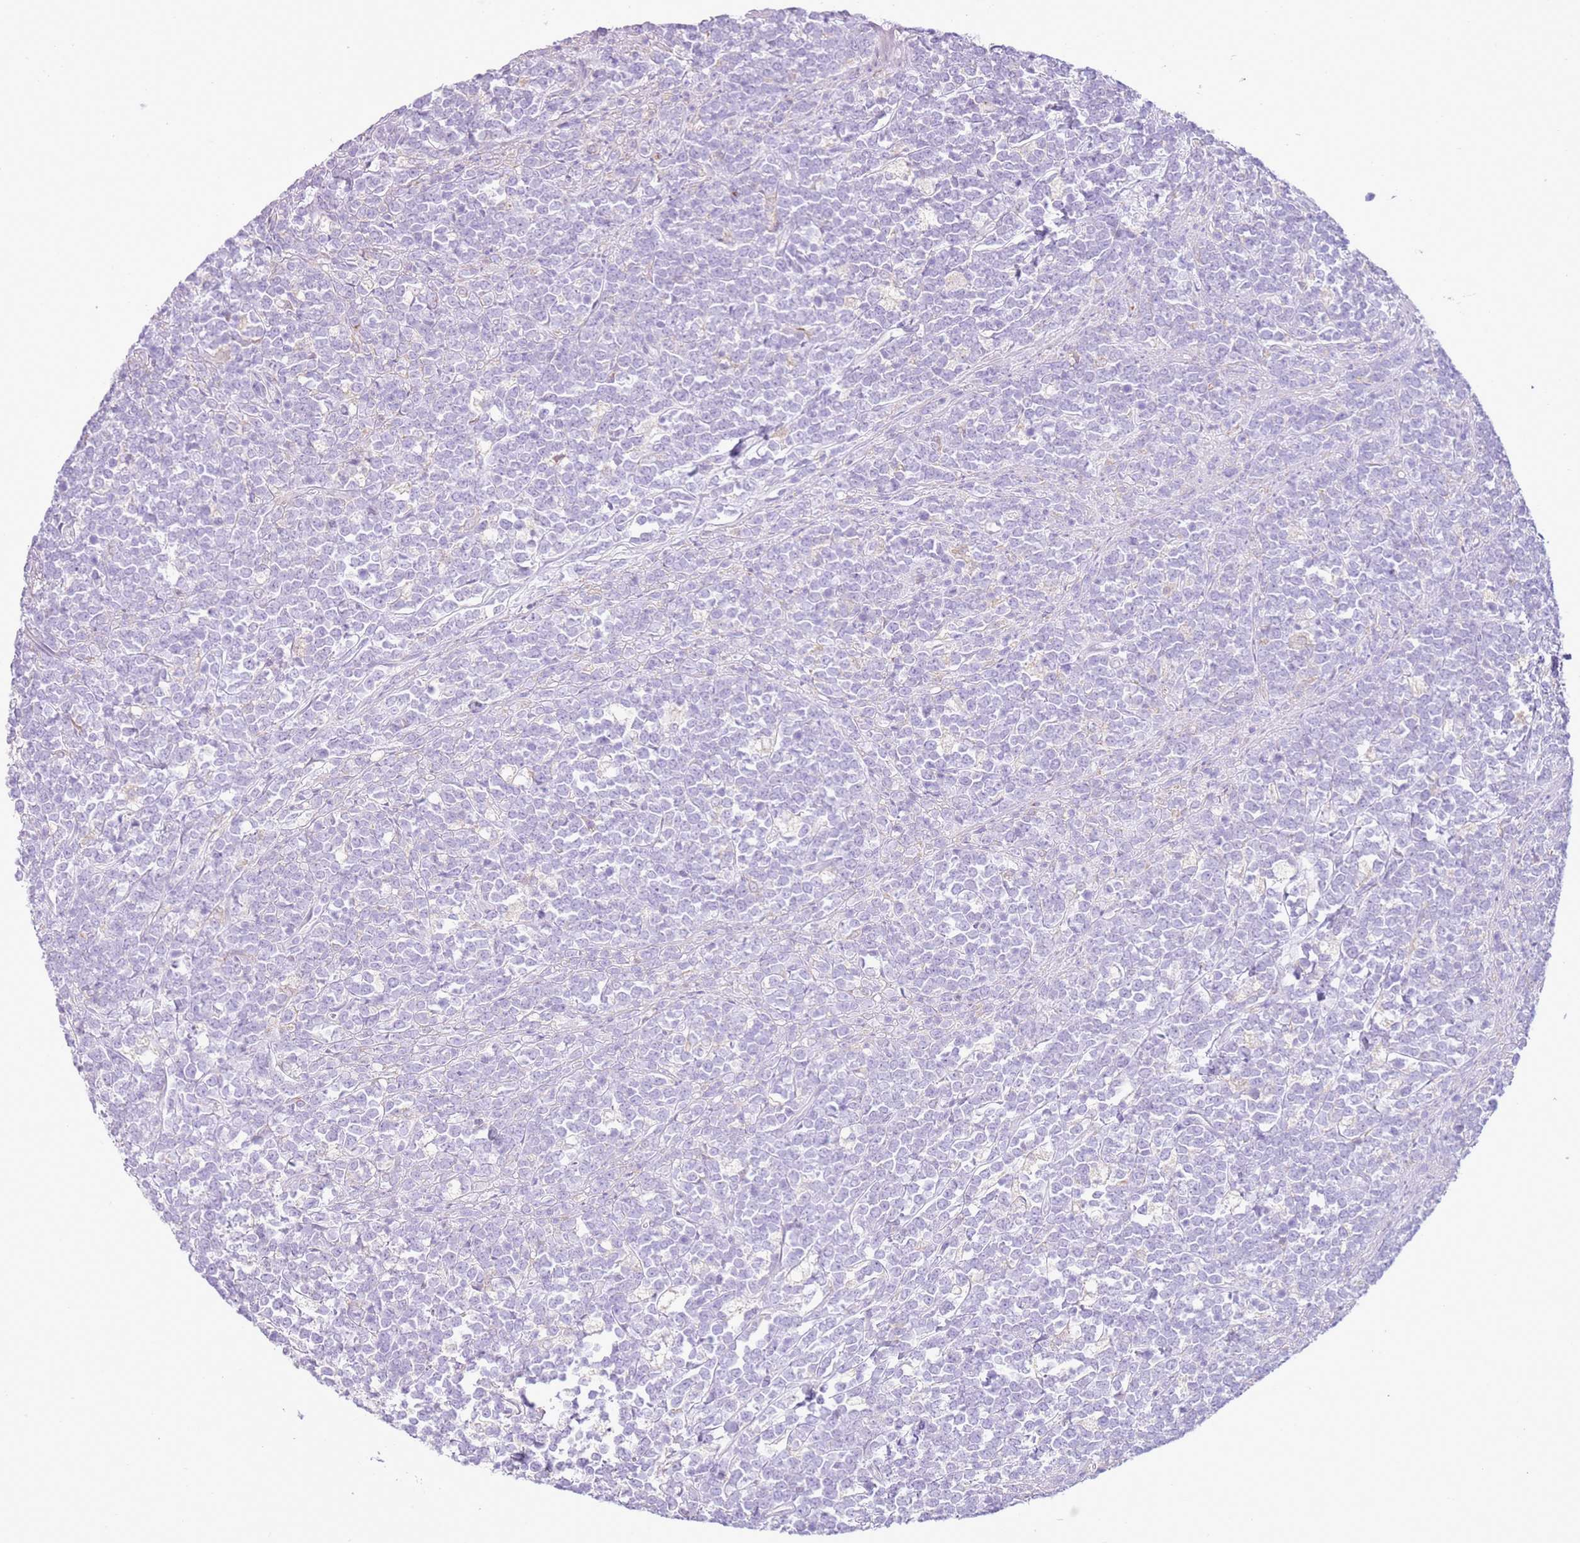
{"staining": {"intensity": "negative", "quantity": "none", "location": "none"}, "tissue": "lymphoma", "cell_type": "Tumor cells", "image_type": "cancer", "snomed": [{"axis": "morphology", "description": "Malignant lymphoma, non-Hodgkin's type, High grade"}, {"axis": "topography", "description": "Small intestine"}, {"axis": "topography", "description": "Colon"}], "caption": "High magnification brightfield microscopy of high-grade malignant lymphoma, non-Hodgkin's type stained with DAB (3,3'-diaminobenzidine) (brown) and counterstained with hematoxylin (blue): tumor cells show no significant positivity.", "gene": "OAF", "patient": {"sex": "male", "age": 8}}